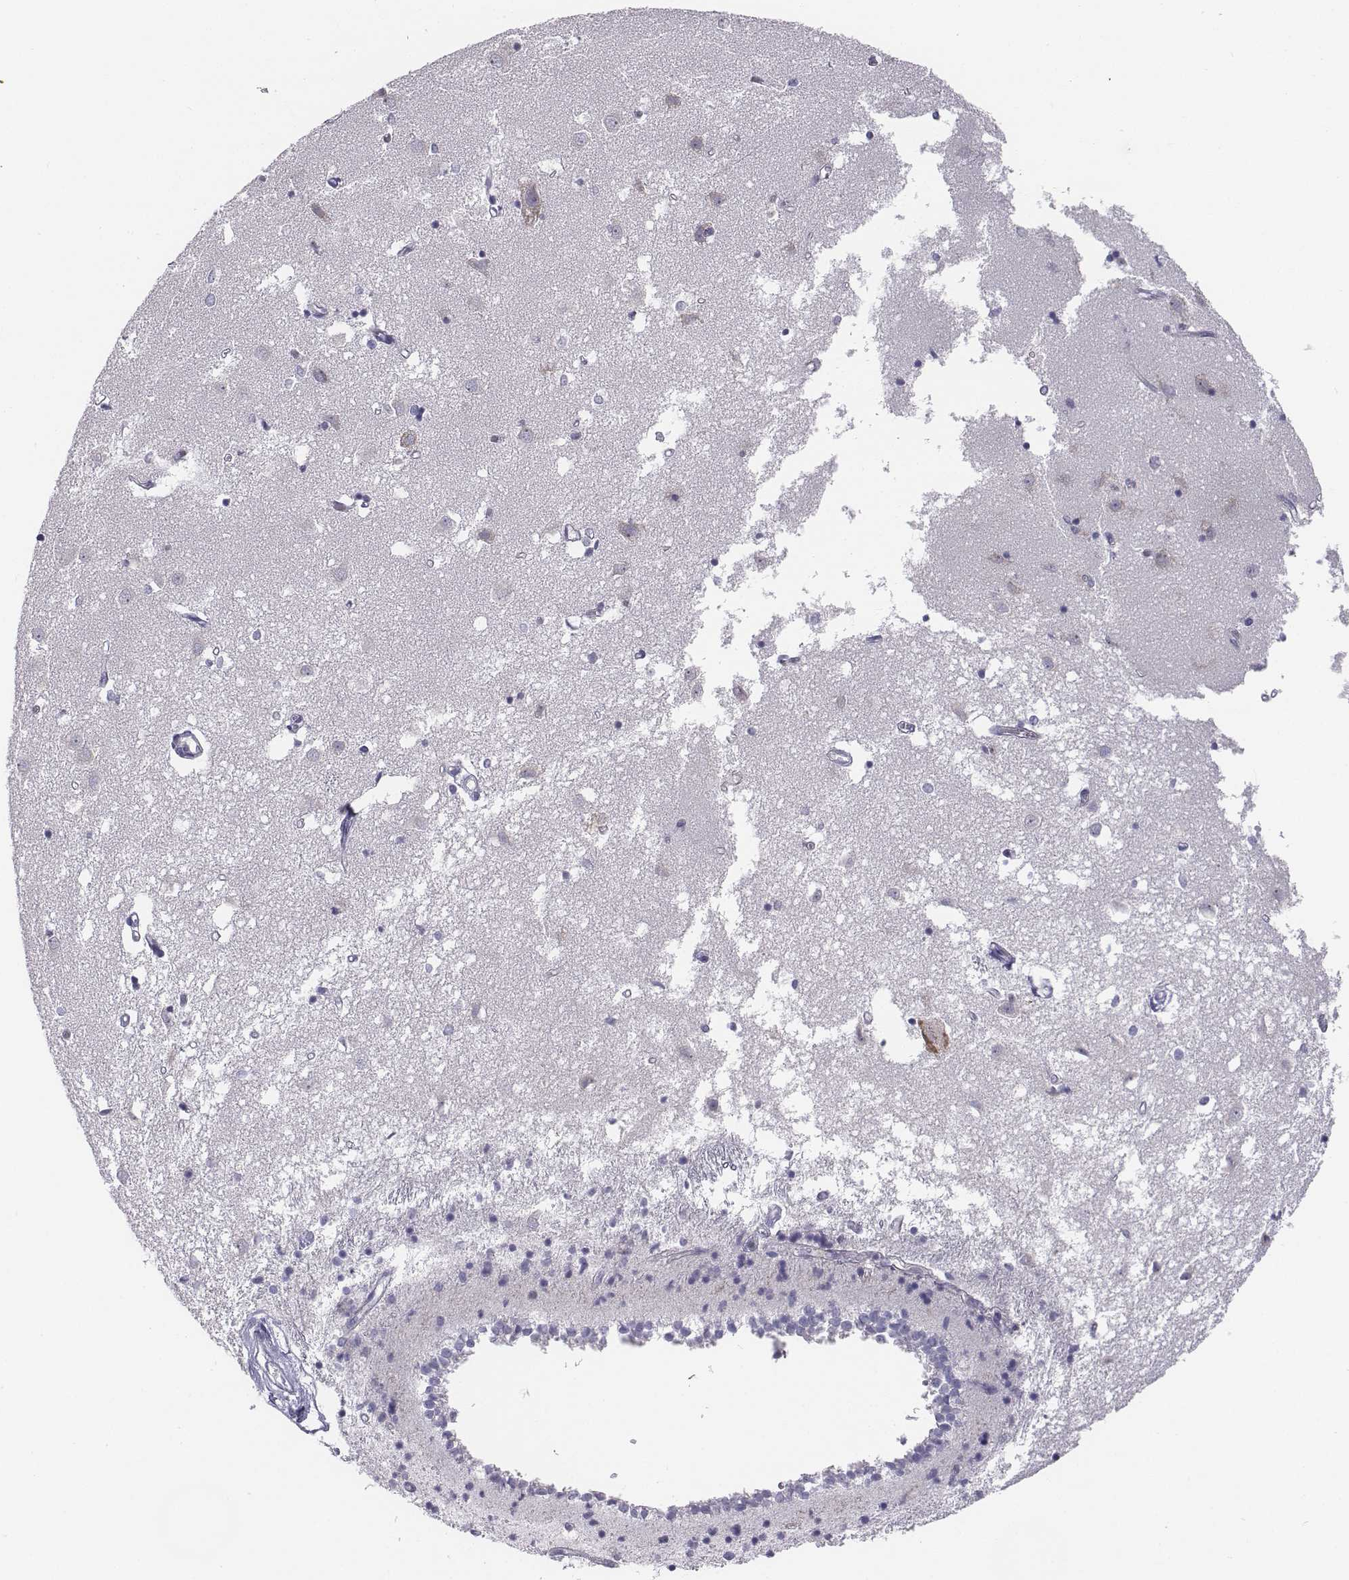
{"staining": {"intensity": "negative", "quantity": "none", "location": "none"}, "tissue": "caudate", "cell_type": "Glial cells", "image_type": "normal", "snomed": [{"axis": "morphology", "description": "Normal tissue, NOS"}, {"axis": "topography", "description": "Lateral ventricle wall"}], "caption": "Glial cells are negative for protein expression in unremarkable human caudate. The staining was performed using DAB (3,3'-diaminobenzidine) to visualize the protein expression in brown, while the nuclei were stained in blue with hematoxylin (Magnification: 20x).", "gene": "CHST14", "patient": {"sex": "male", "age": 54}}